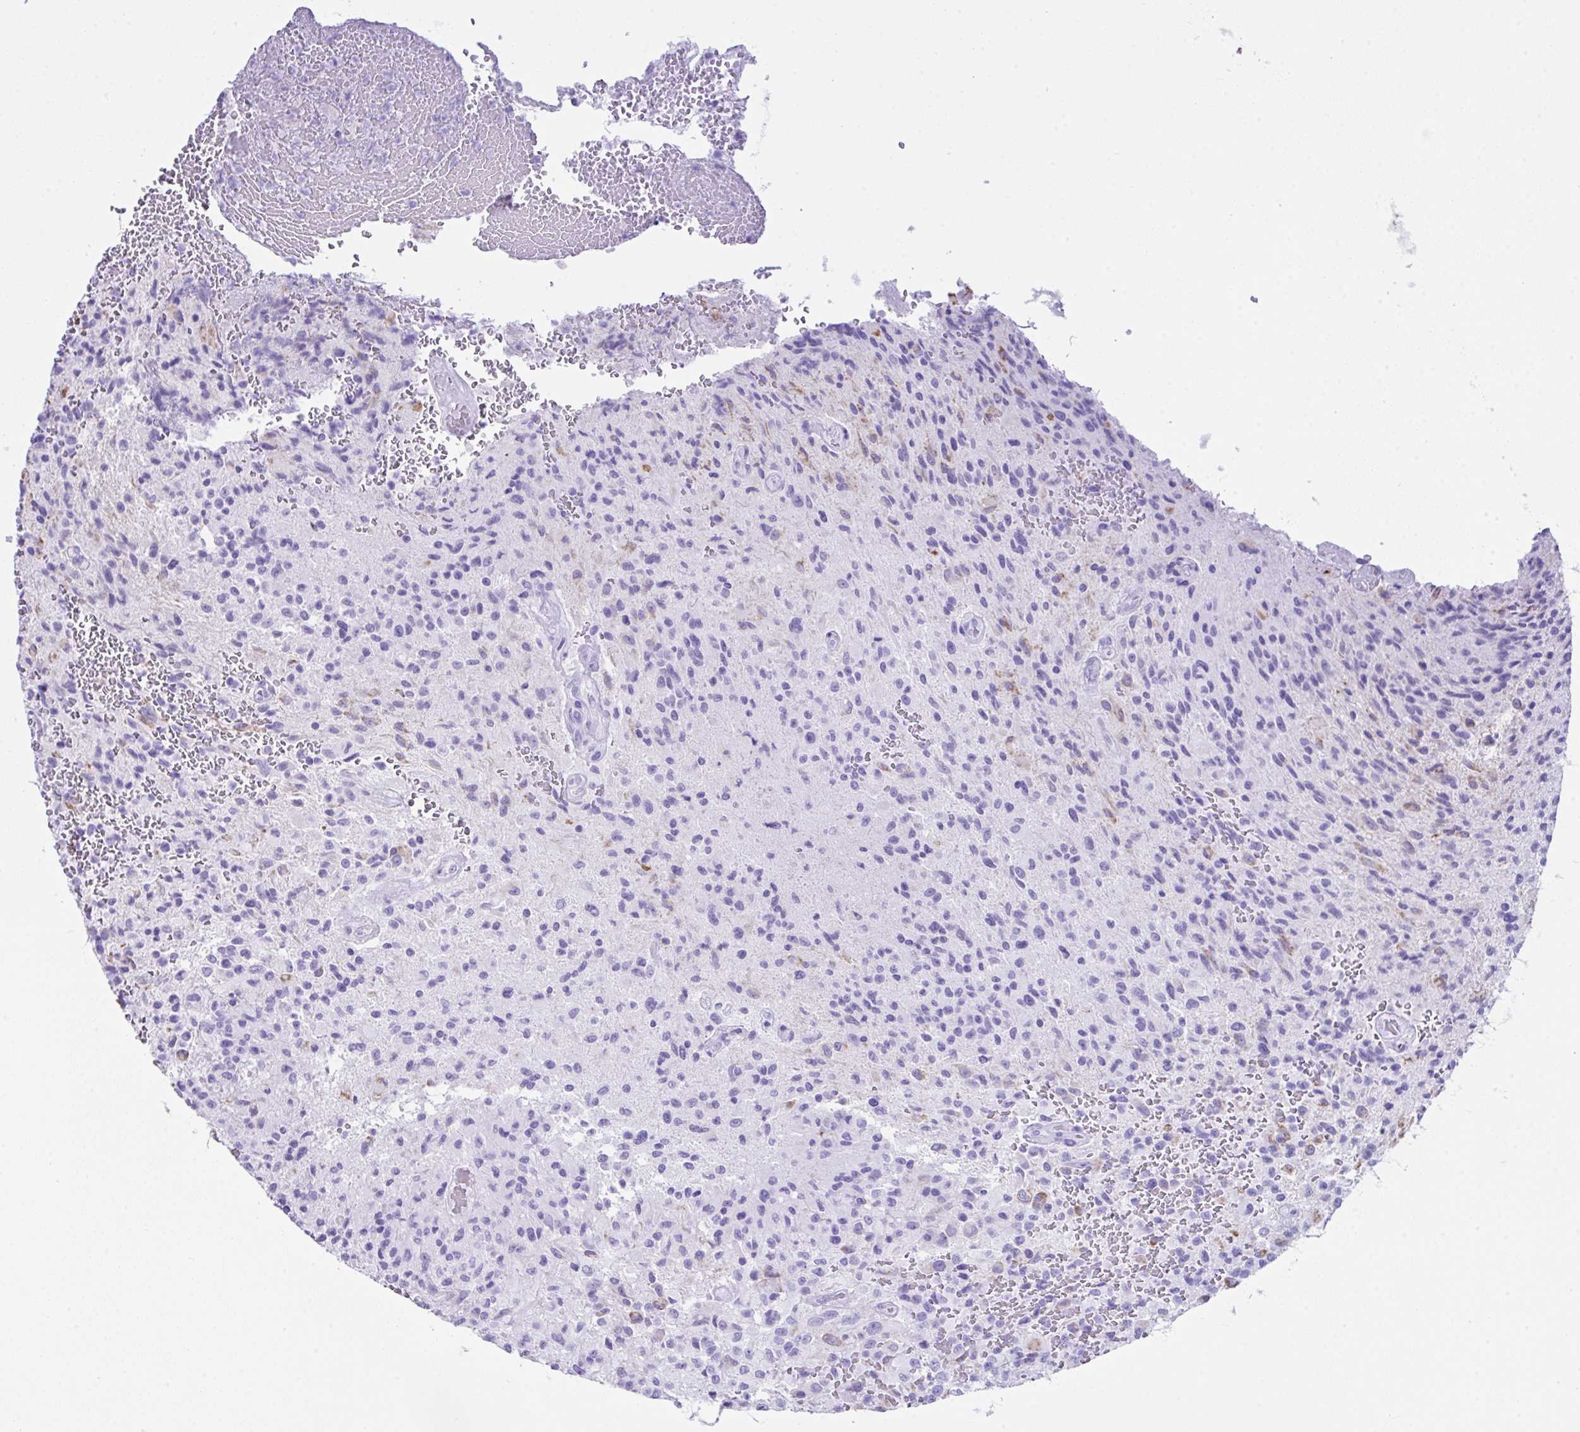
{"staining": {"intensity": "negative", "quantity": "none", "location": "none"}, "tissue": "glioma", "cell_type": "Tumor cells", "image_type": "cancer", "snomed": [{"axis": "morphology", "description": "Normal tissue, NOS"}, {"axis": "morphology", "description": "Glioma, malignant, High grade"}, {"axis": "topography", "description": "Cerebral cortex"}], "caption": "There is no significant staining in tumor cells of malignant high-grade glioma. (IHC, brightfield microscopy, high magnification).", "gene": "LGALS4", "patient": {"sex": "male", "age": 56}}